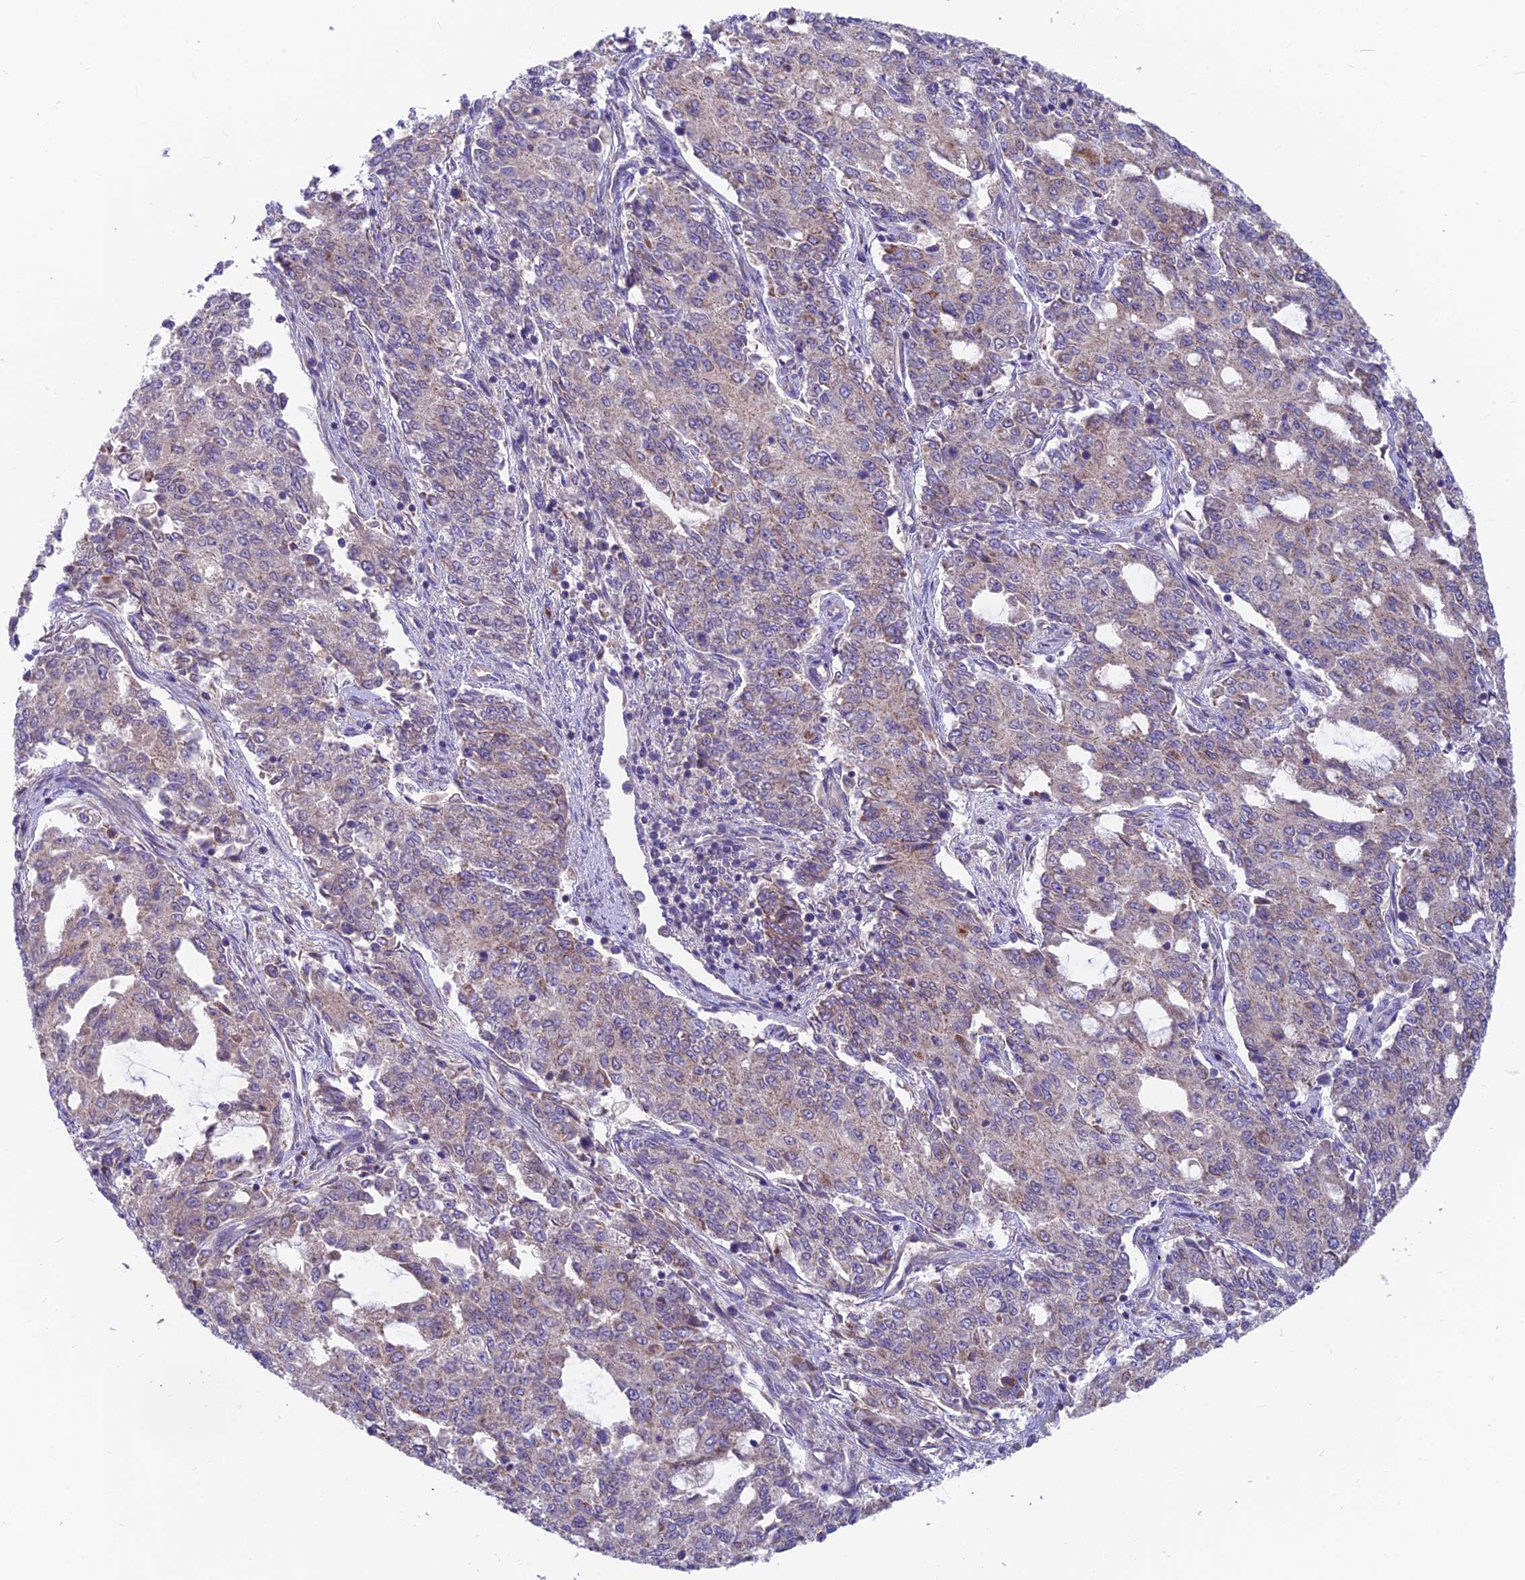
{"staining": {"intensity": "weak", "quantity": "25%-75%", "location": "cytoplasmic/membranous"}, "tissue": "endometrial cancer", "cell_type": "Tumor cells", "image_type": "cancer", "snomed": [{"axis": "morphology", "description": "Adenocarcinoma, NOS"}, {"axis": "topography", "description": "Endometrium"}], "caption": "This is a photomicrograph of immunohistochemistry staining of endometrial cancer (adenocarcinoma), which shows weak positivity in the cytoplasmic/membranous of tumor cells.", "gene": "TBC1D20", "patient": {"sex": "female", "age": 50}}